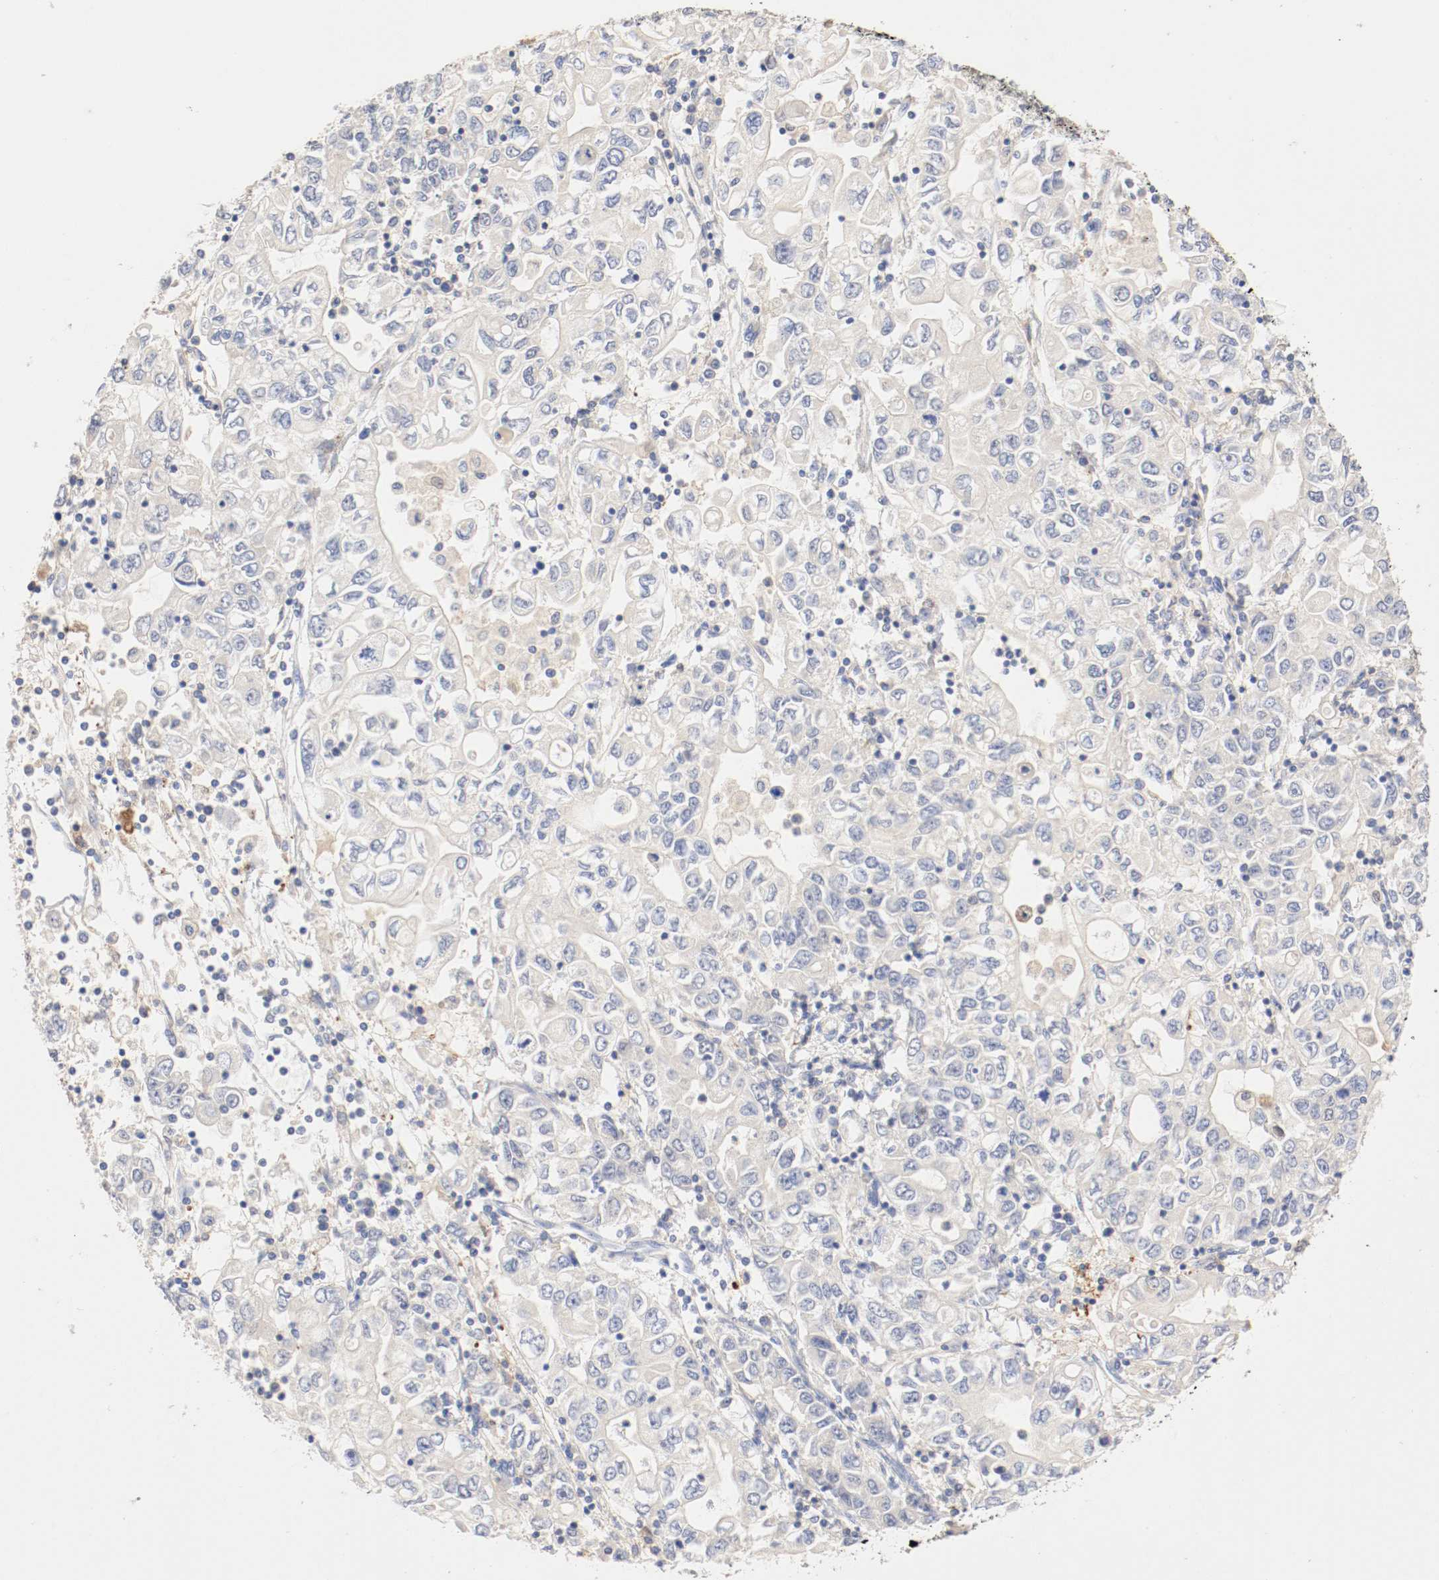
{"staining": {"intensity": "weak", "quantity": "<25%", "location": "cytoplasmic/membranous"}, "tissue": "stomach cancer", "cell_type": "Tumor cells", "image_type": "cancer", "snomed": [{"axis": "morphology", "description": "Adenocarcinoma, NOS"}, {"axis": "topography", "description": "Stomach, lower"}], "caption": "The histopathology image displays no staining of tumor cells in stomach cancer (adenocarcinoma). Brightfield microscopy of immunohistochemistry (IHC) stained with DAB (3,3'-diaminobenzidine) (brown) and hematoxylin (blue), captured at high magnification.", "gene": "GIT1", "patient": {"sex": "female", "age": 72}}